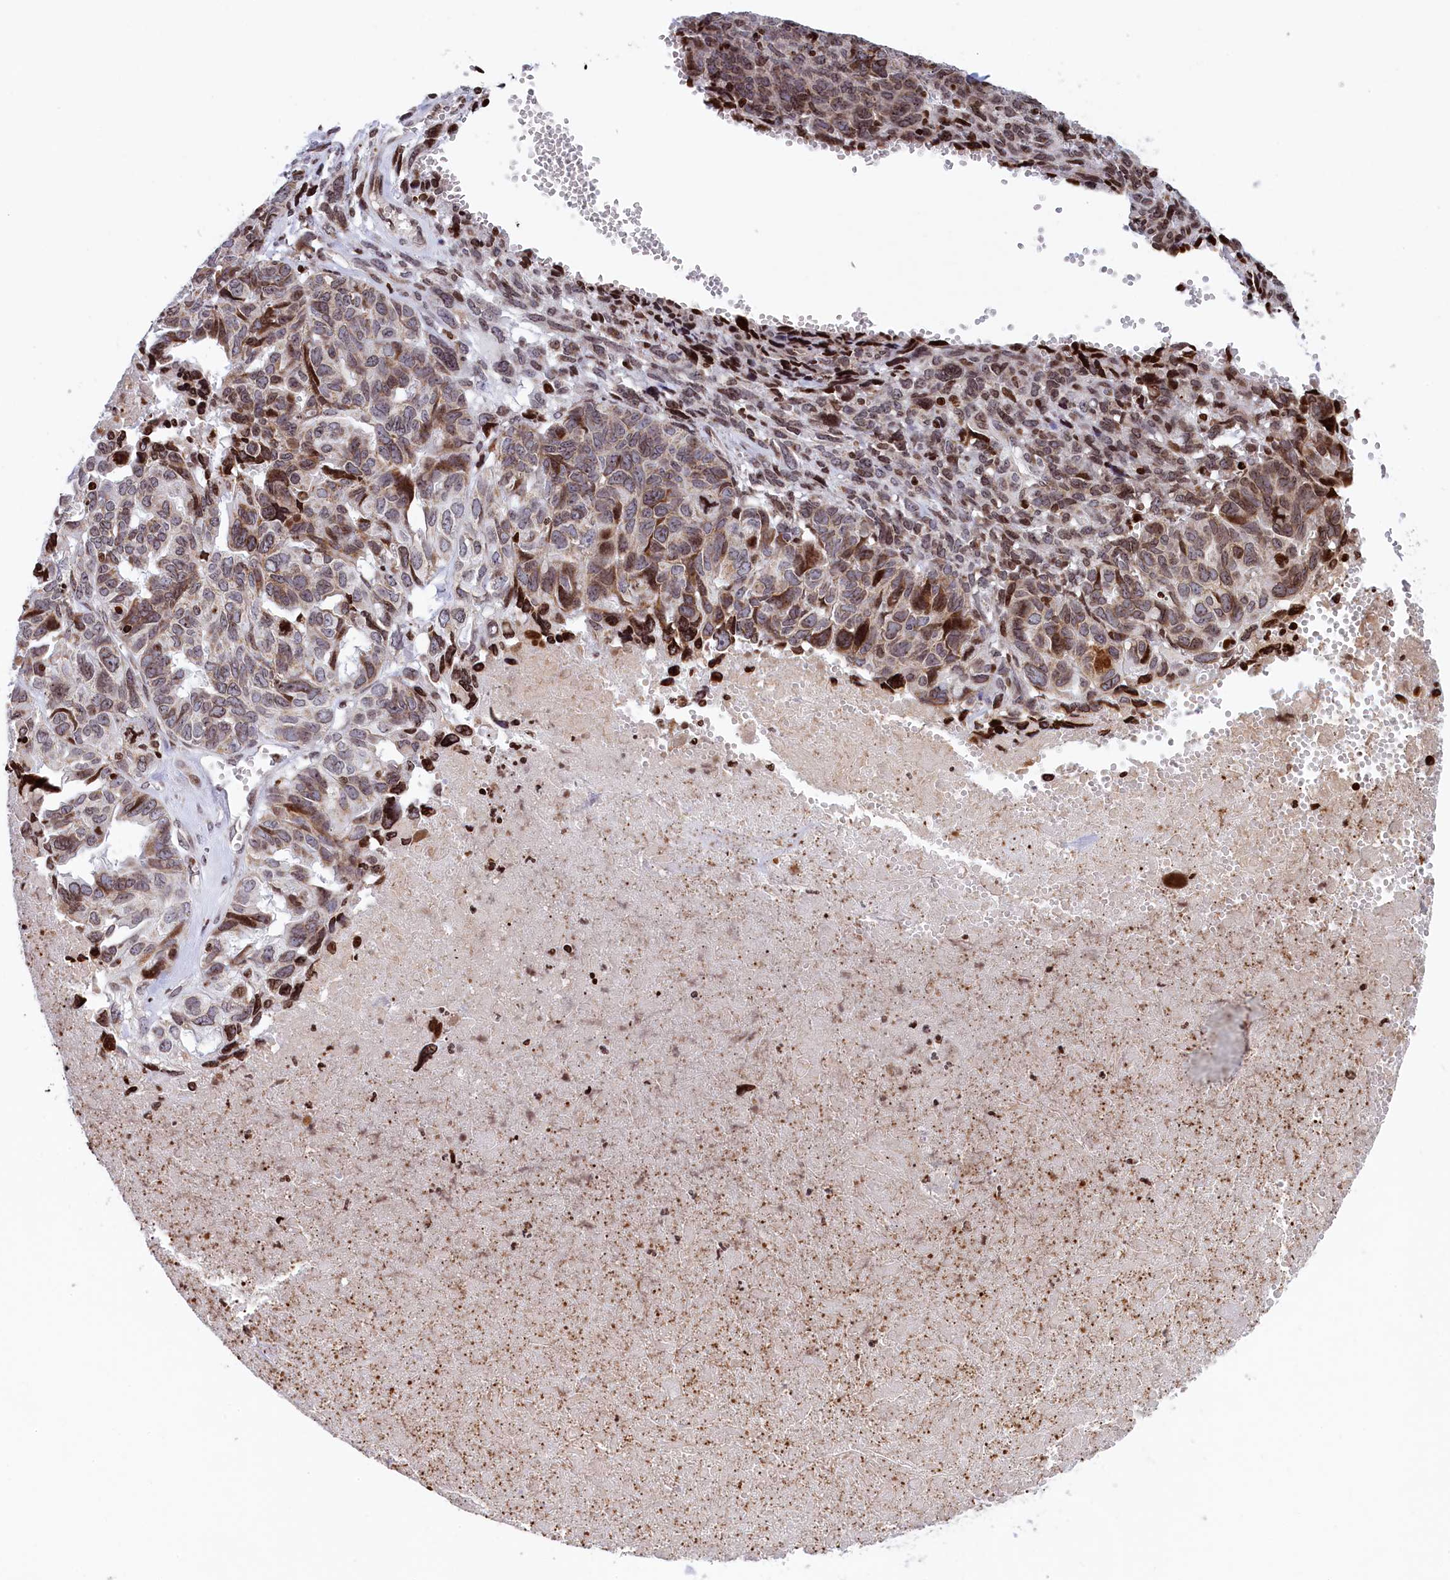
{"staining": {"intensity": "moderate", "quantity": "25%-75%", "location": "cytoplasmic/membranous"}, "tissue": "ovarian cancer", "cell_type": "Tumor cells", "image_type": "cancer", "snomed": [{"axis": "morphology", "description": "Cystadenocarcinoma, serous, NOS"}, {"axis": "topography", "description": "Ovary"}], "caption": "Human ovarian serous cystadenocarcinoma stained for a protein (brown) reveals moderate cytoplasmic/membranous positive expression in approximately 25%-75% of tumor cells.", "gene": "TIMM29", "patient": {"sex": "female", "age": 79}}